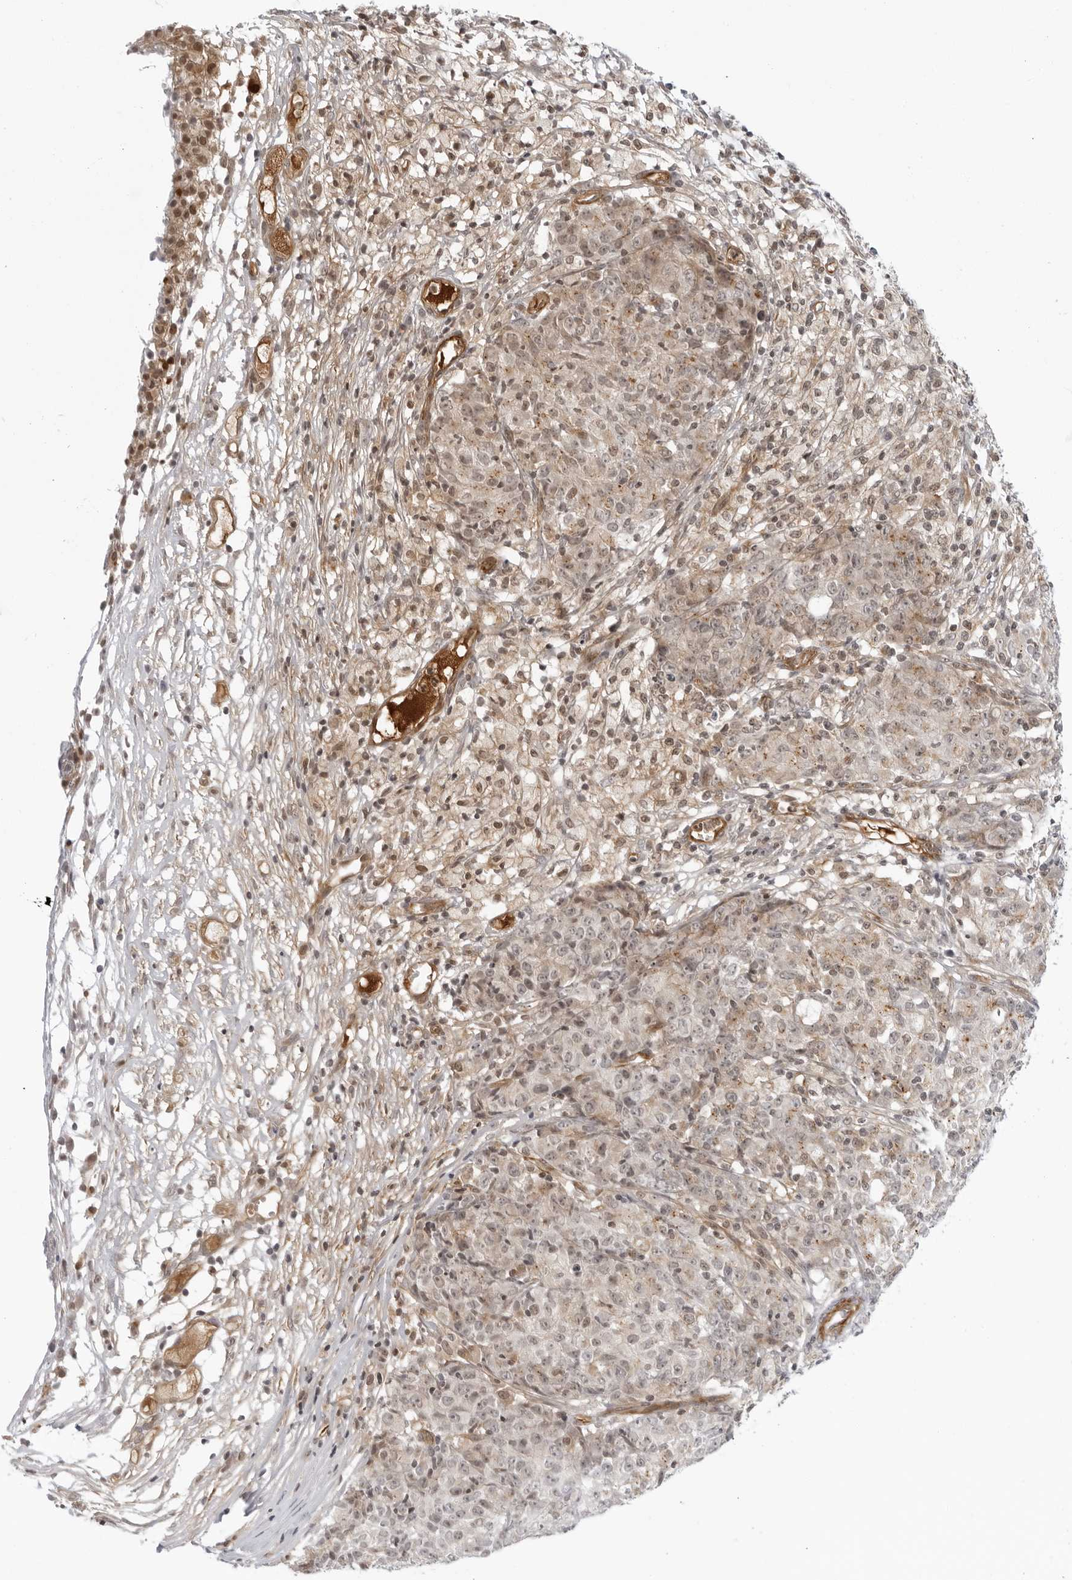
{"staining": {"intensity": "weak", "quantity": "<25%", "location": "cytoplasmic/membranous,nuclear"}, "tissue": "ovarian cancer", "cell_type": "Tumor cells", "image_type": "cancer", "snomed": [{"axis": "morphology", "description": "Carcinoma, endometroid"}, {"axis": "topography", "description": "Ovary"}], "caption": "Image shows no significant protein positivity in tumor cells of ovarian cancer (endometroid carcinoma).", "gene": "SUGCT", "patient": {"sex": "female", "age": 42}}